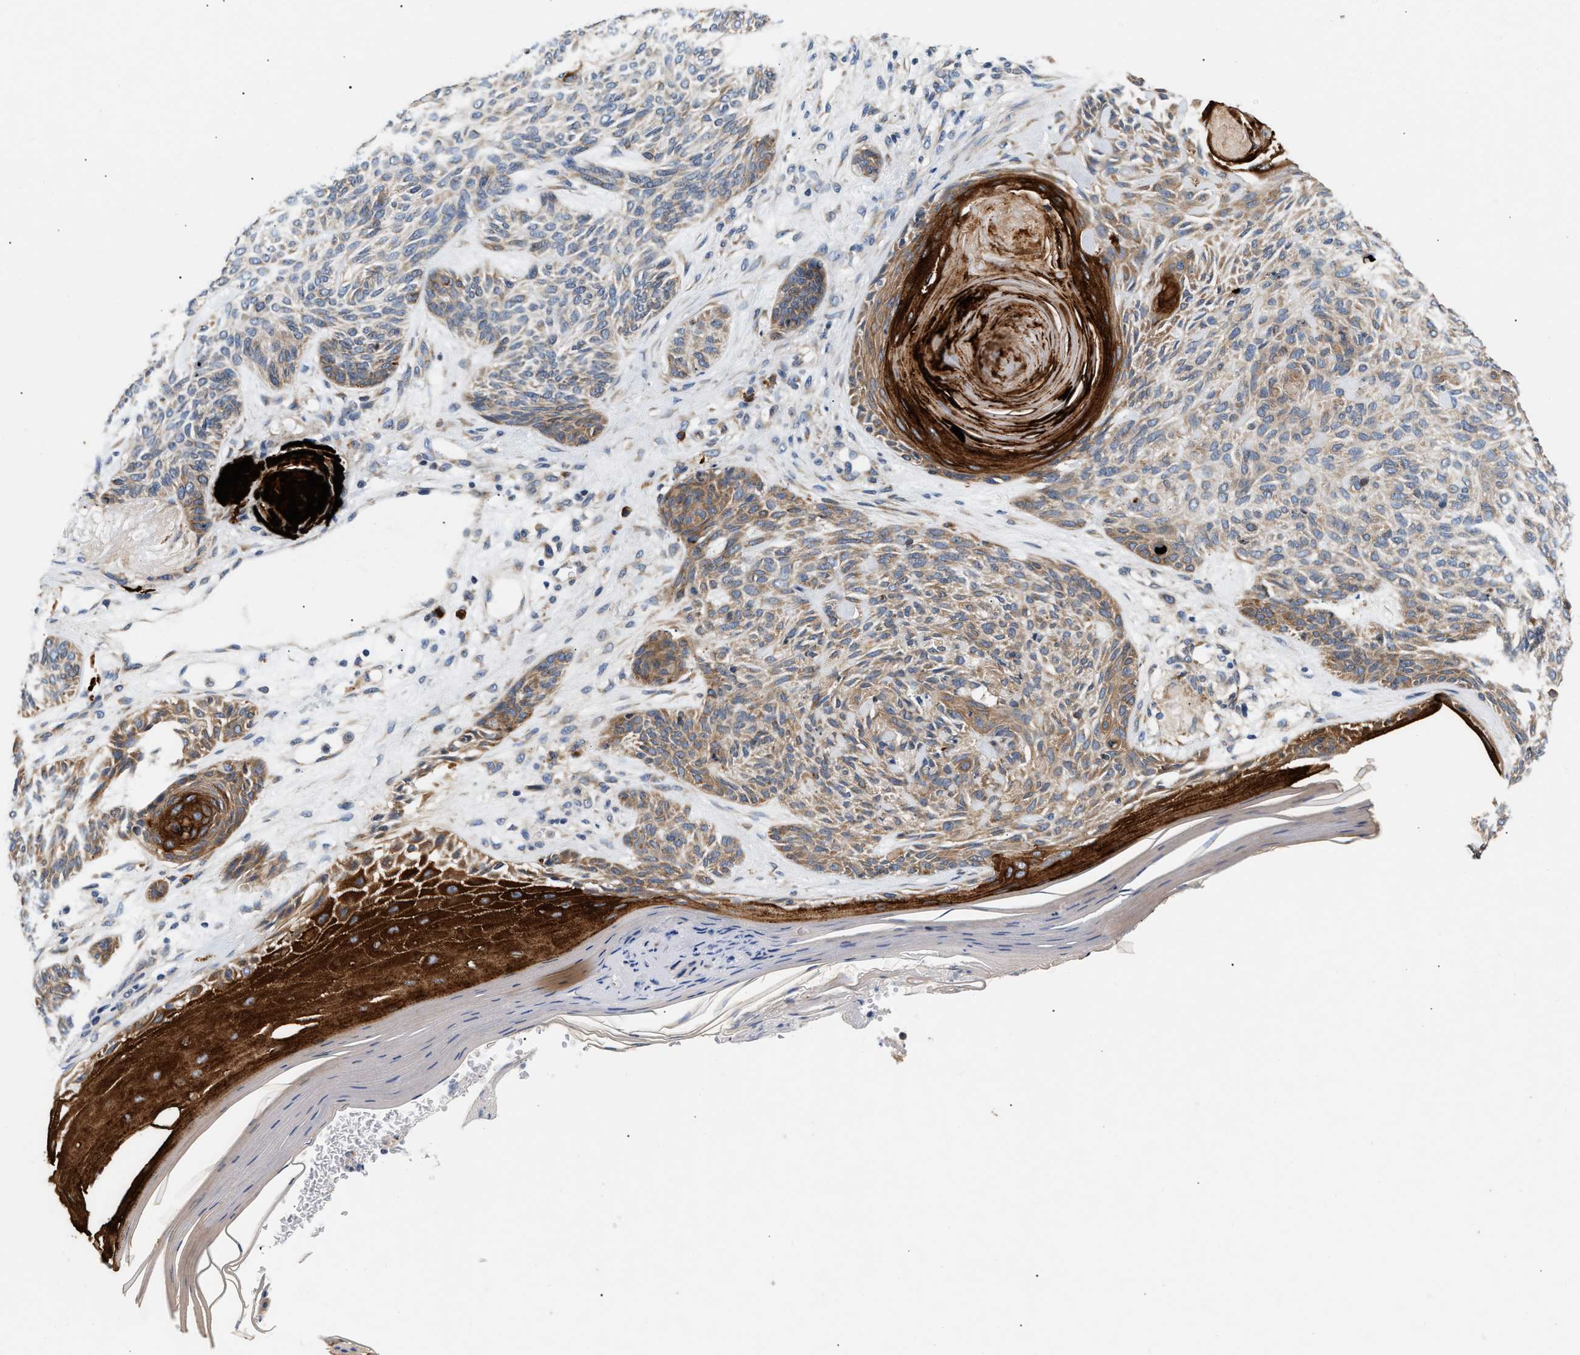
{"staining": {"intensity": "weak", "quantity": "25%-75%", "location": "cytoplasmic/membranous"}, "tissue": "skin cancer", "cell_type": "Tumor cells", "image_type": "cancer", "snomed": [{"axis": "morphology", "description": "Basal cell carcinoma"}, {"axis": "topography", "description": "Skin"}], "caption": "Immunohistochemical staining of human skin cancer (basal cell carcinoma) reveals weak cytoplasmic/membranous protein expression in approximately 25%-75% of tumor cells. Nuclei are stained in blue.", "gene": "IFT74", "patient": {"sex": "male", "age": 55}}